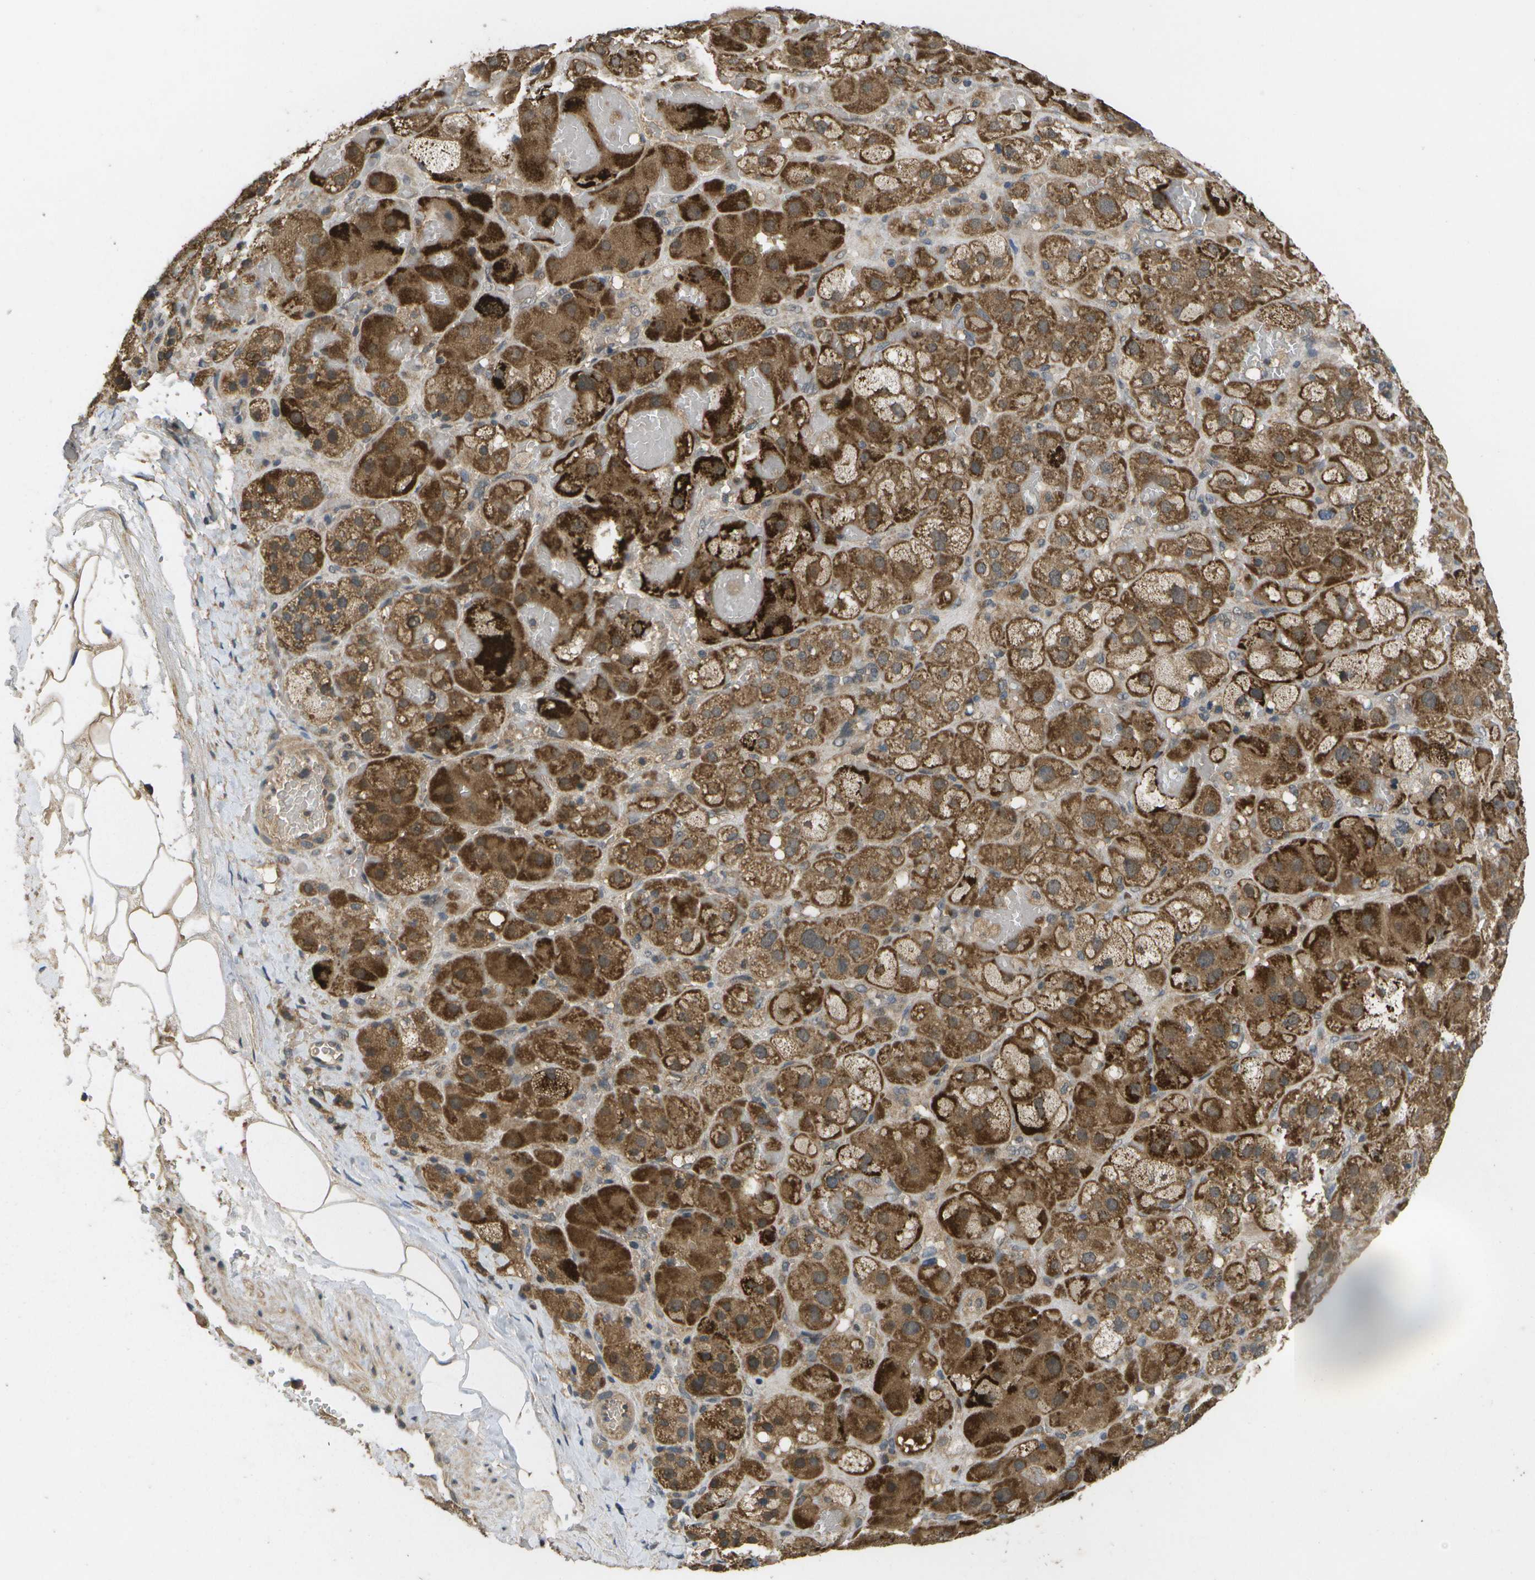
{"staining": {"intensity": "strong", "quantity": ">75%", "location": "cytoplasmic/membranous"}, "tissue": "adrenal gland", "cell_type": "Glandular cells", "image_type": "normal", "snomed": [{"axis": "morphology", "description": "Normal tissue, NOS"}, {"axis": "topography", "description": "Adrenal gland"}], "caption": "Normal adrenal gland was stained to show a protein in brown. There is high levels of strong cytoplasmic/membranous expression in about >75% of glandular cells. (DAB (3,3'-diaminobenzidine) IHC with brightfield microscopy, high magnification).", "gene": "ALAS1", "patient": {"sex": "female", "age": 47}}